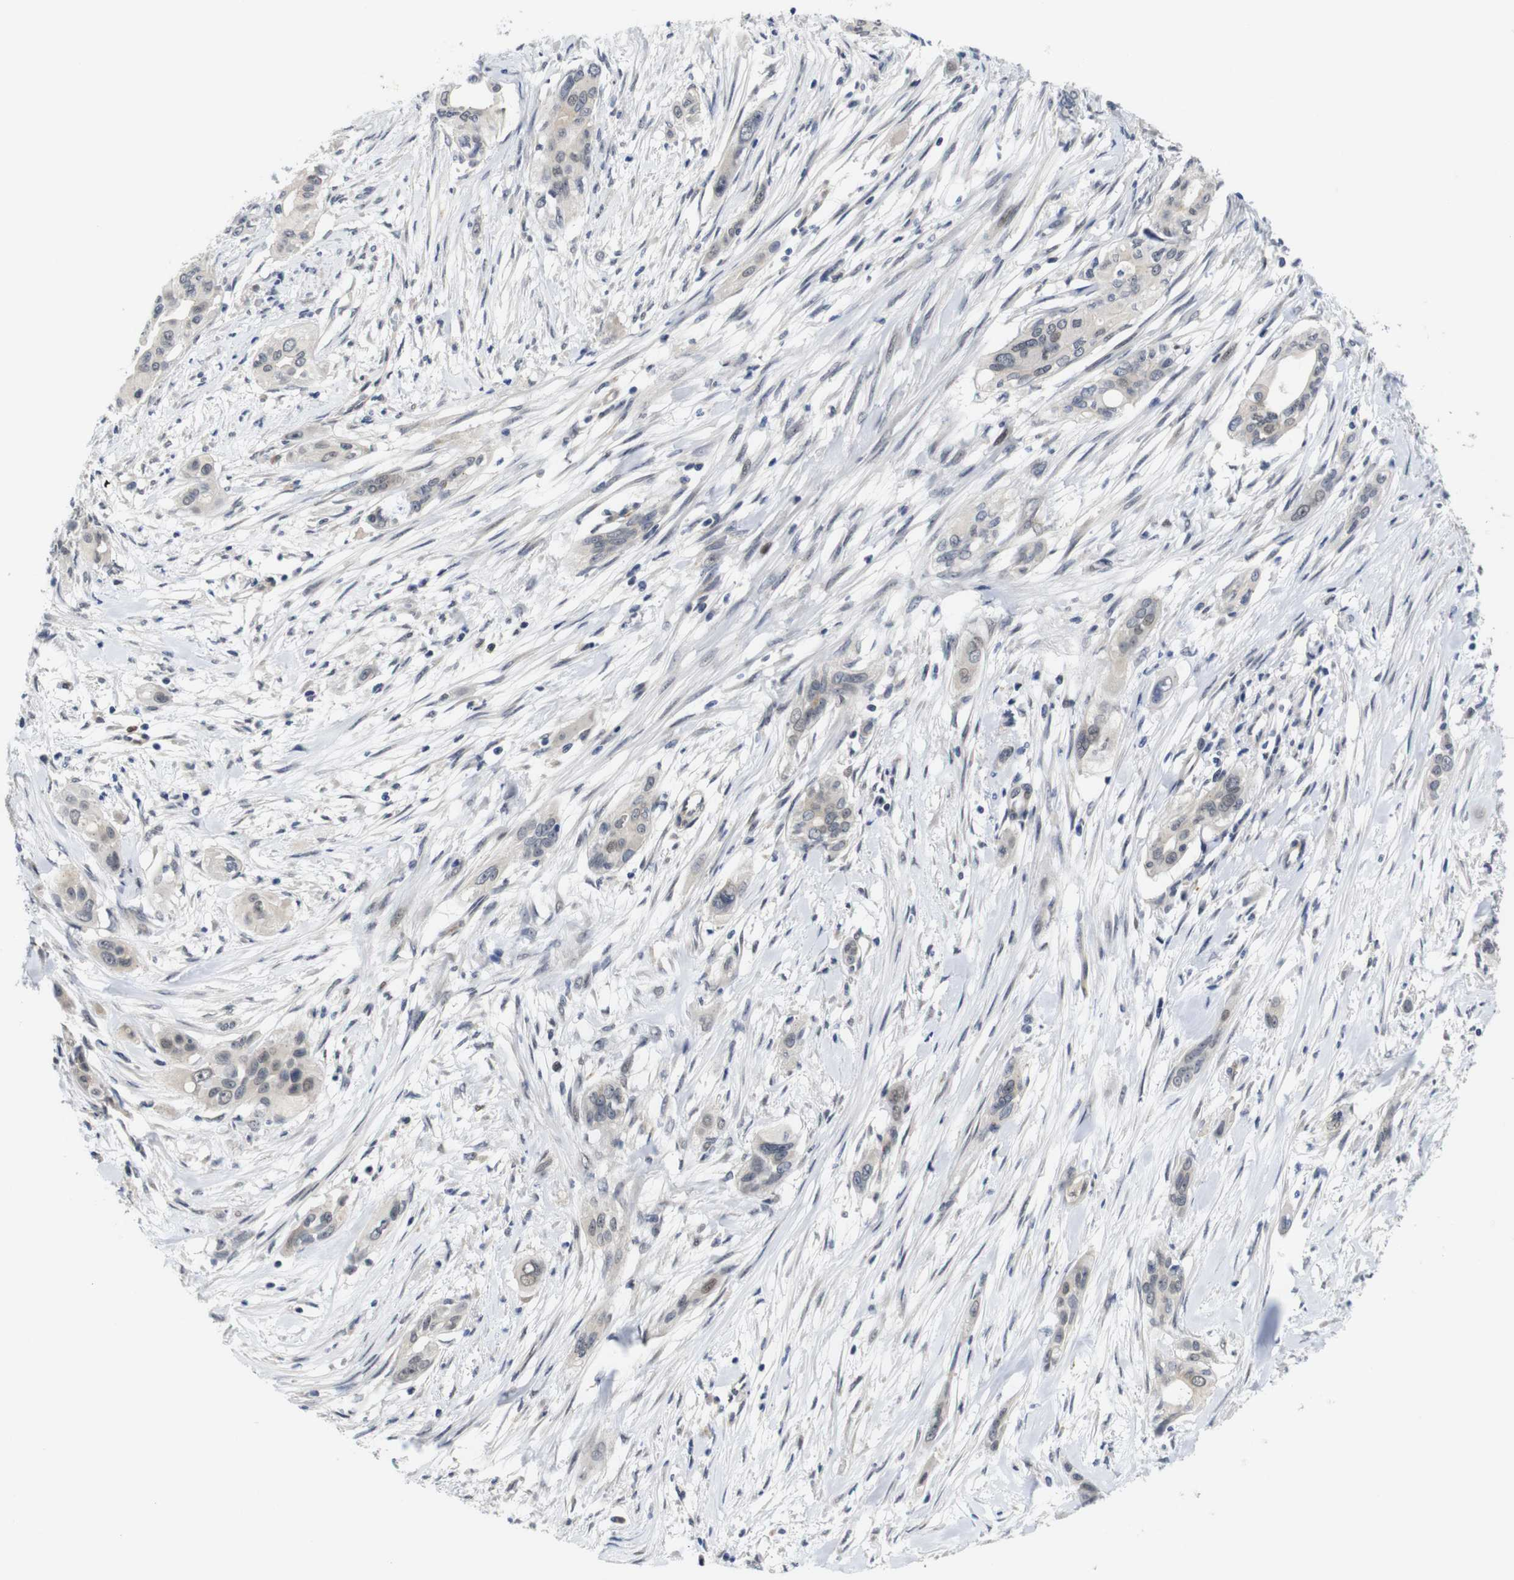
{"staining": {"intensity": "weak", "quantity": "<25%", "location": "cytoplasmic/membranous"}, "tissue": "pancreatic cancer", "cell_type": "Tumor cells", "image_type": "cancer", "snomed": [{"axis": "morphology", "description": "Adenocarcinoma, NOS"}, {"axis": "topography", "description": "Pancreas"}], "caption": "This is a histopathology image of immunohistochemistry (IHC) staining of pancreatic cancer, which shows no positivity in tumor cells.", "gene": "FURIN", "patient": {"sex": "female", "age": 60}}